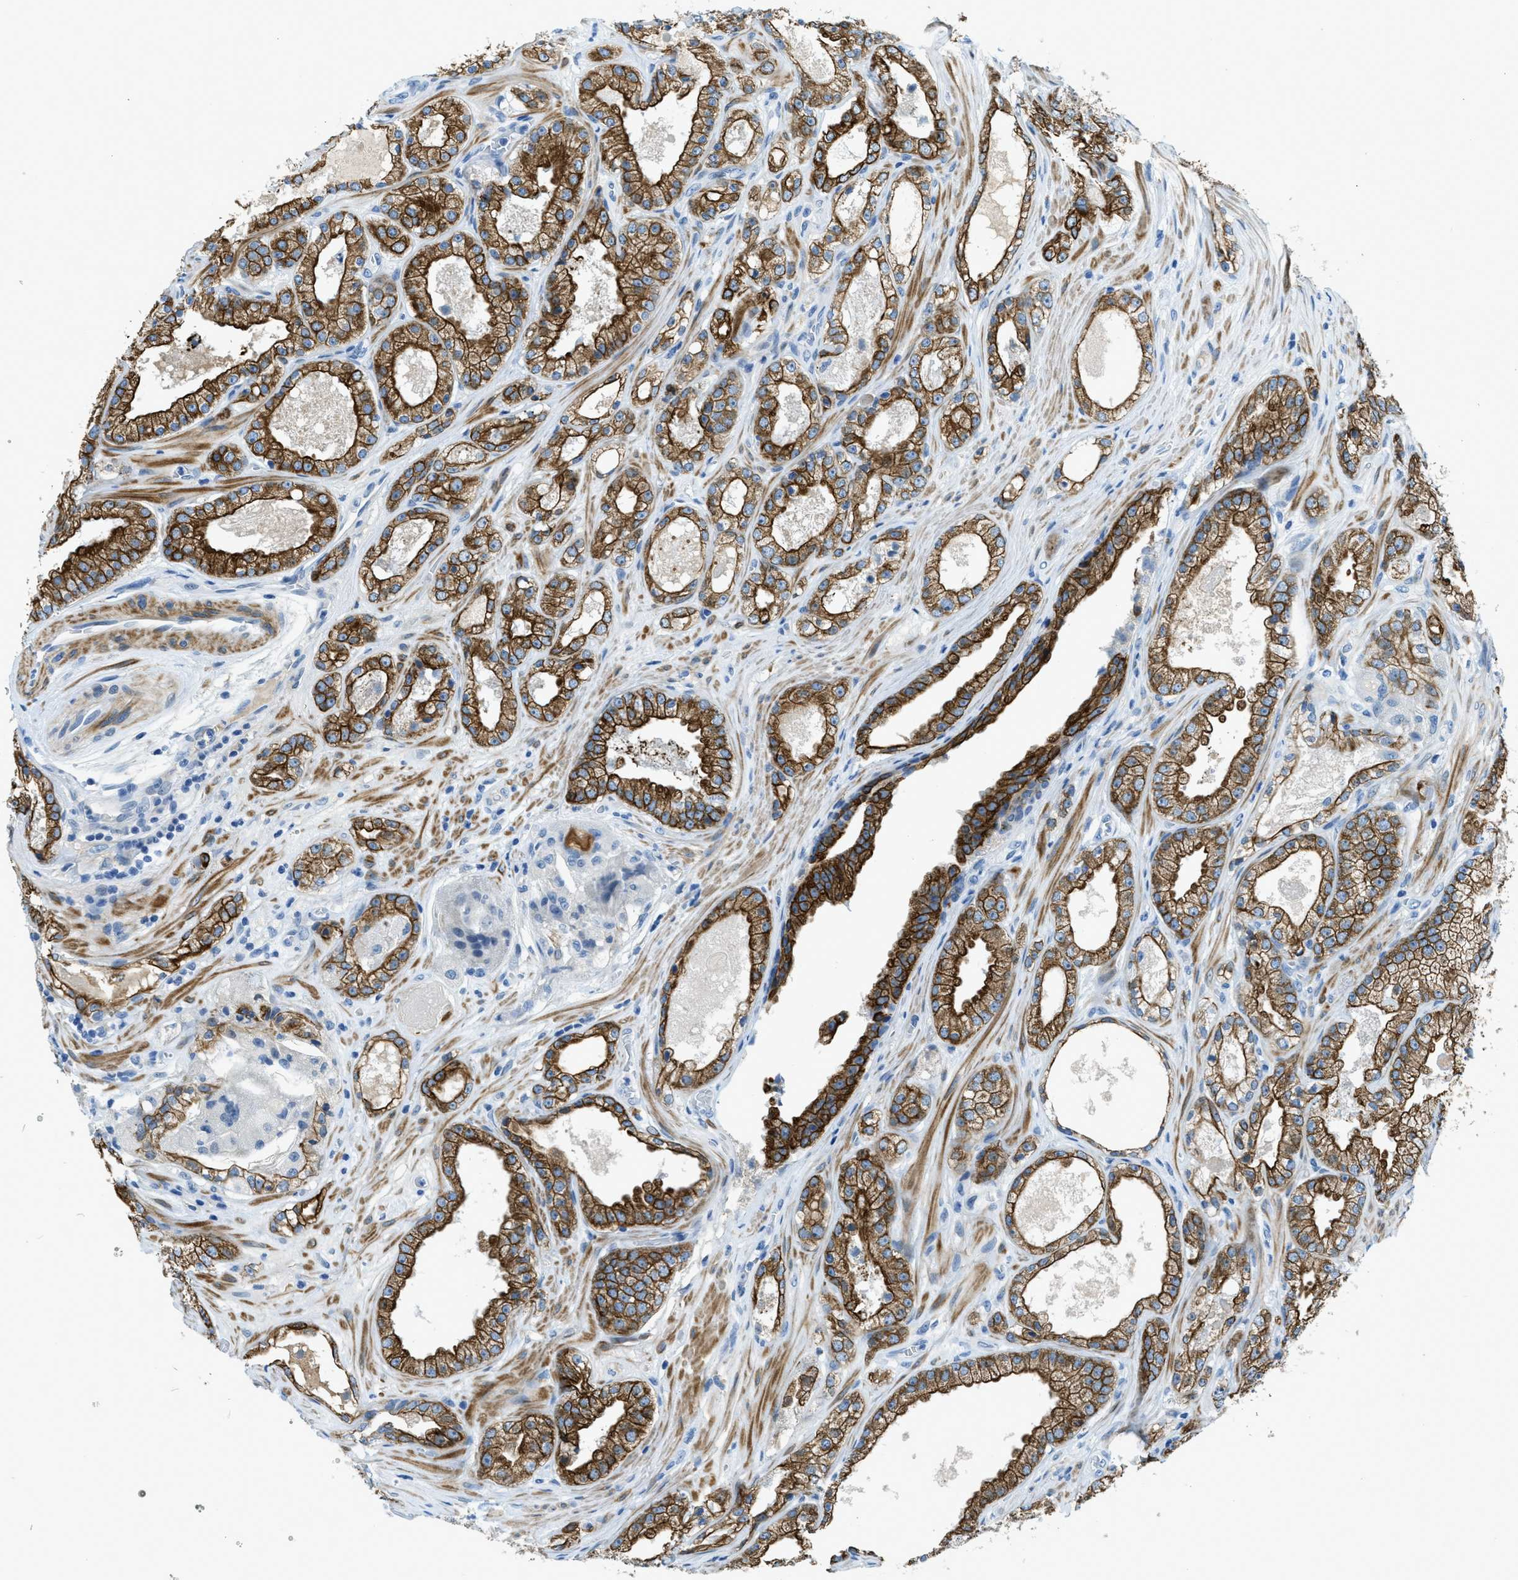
{"staining": {"intensity": "strong", "quantity": ">75%", "location": "cytoplasmic/membranous"}, "tissue": "prostate cancer", "cell_type": "Tumor cells", "image_type": "cancer", "snomed": [{"axis": "morphology", "description": "Adenocarcinoma, High grade"}, {"axis": "topography", "description": "Prostate"}], "caption": "The histopathology image exhibits immunohistochemical staining of prostate cancer. There is strong cytoplasmic/membranous expression is appreciated in approximately >75% of tumor cells.", "gene": "KLHL8", "patient": {"sex": "male", "age": 65}}